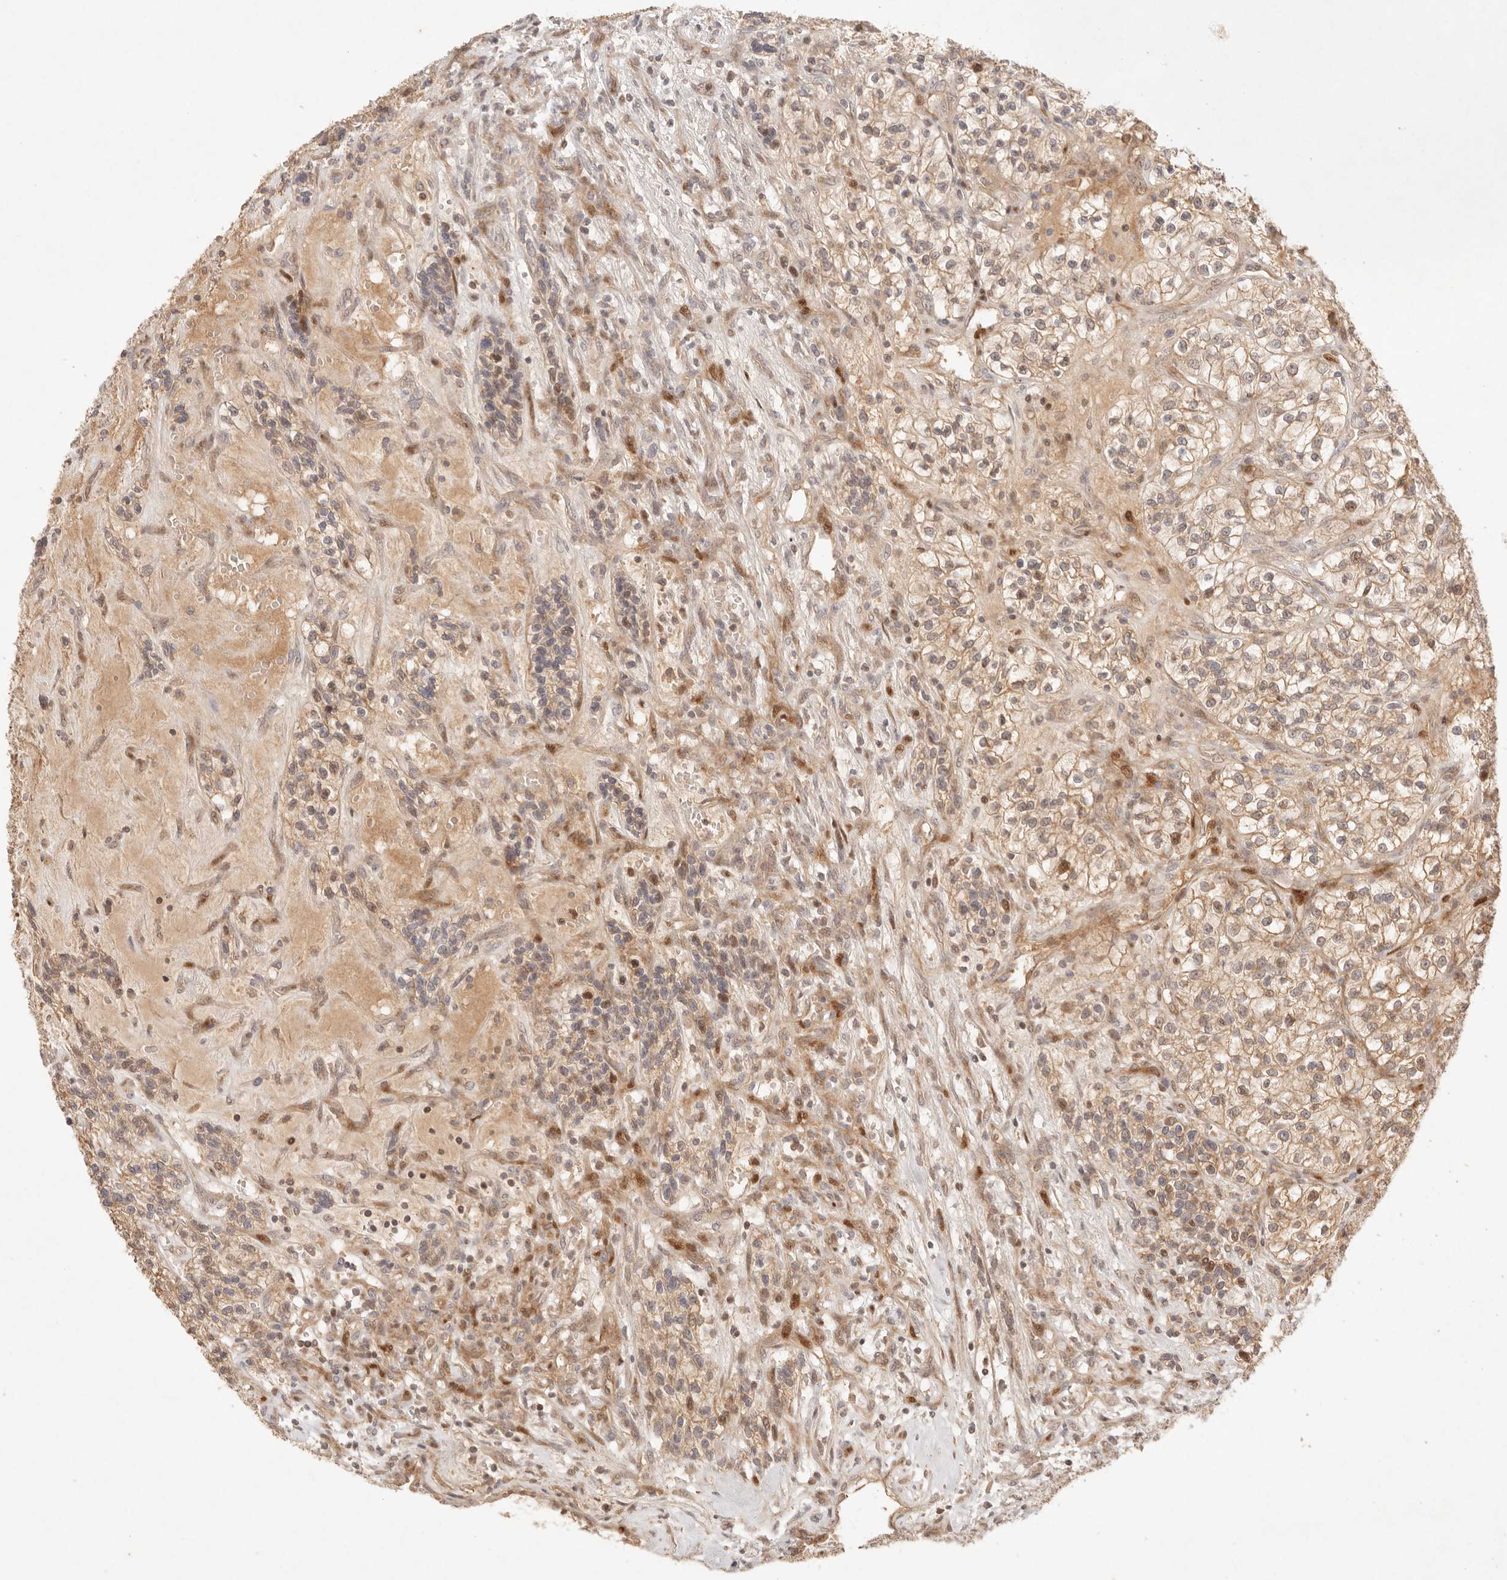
{"staining": {"intensity": "moderate", "quantity": ">75%", "location": "cytoplasmic/membranous"}, "tissue": "renal cancer", "cell_type": "Tumor cells", "image_type": "cancer", "snomed": [{"axis": "morphology", "description": "Adenocarcinoma, NOS"}, {"axis": "topography", "description": "Kidney"}], "caption": "A brown stain highlights moderate cytoplasmic/membranous positivity of a protein in renal cancer tumor cells. (Brightfield microscopy of DAB IHC at high magnification).", "gene": "PHLDA3", "patient": {"sex": "female", "age": 57}}